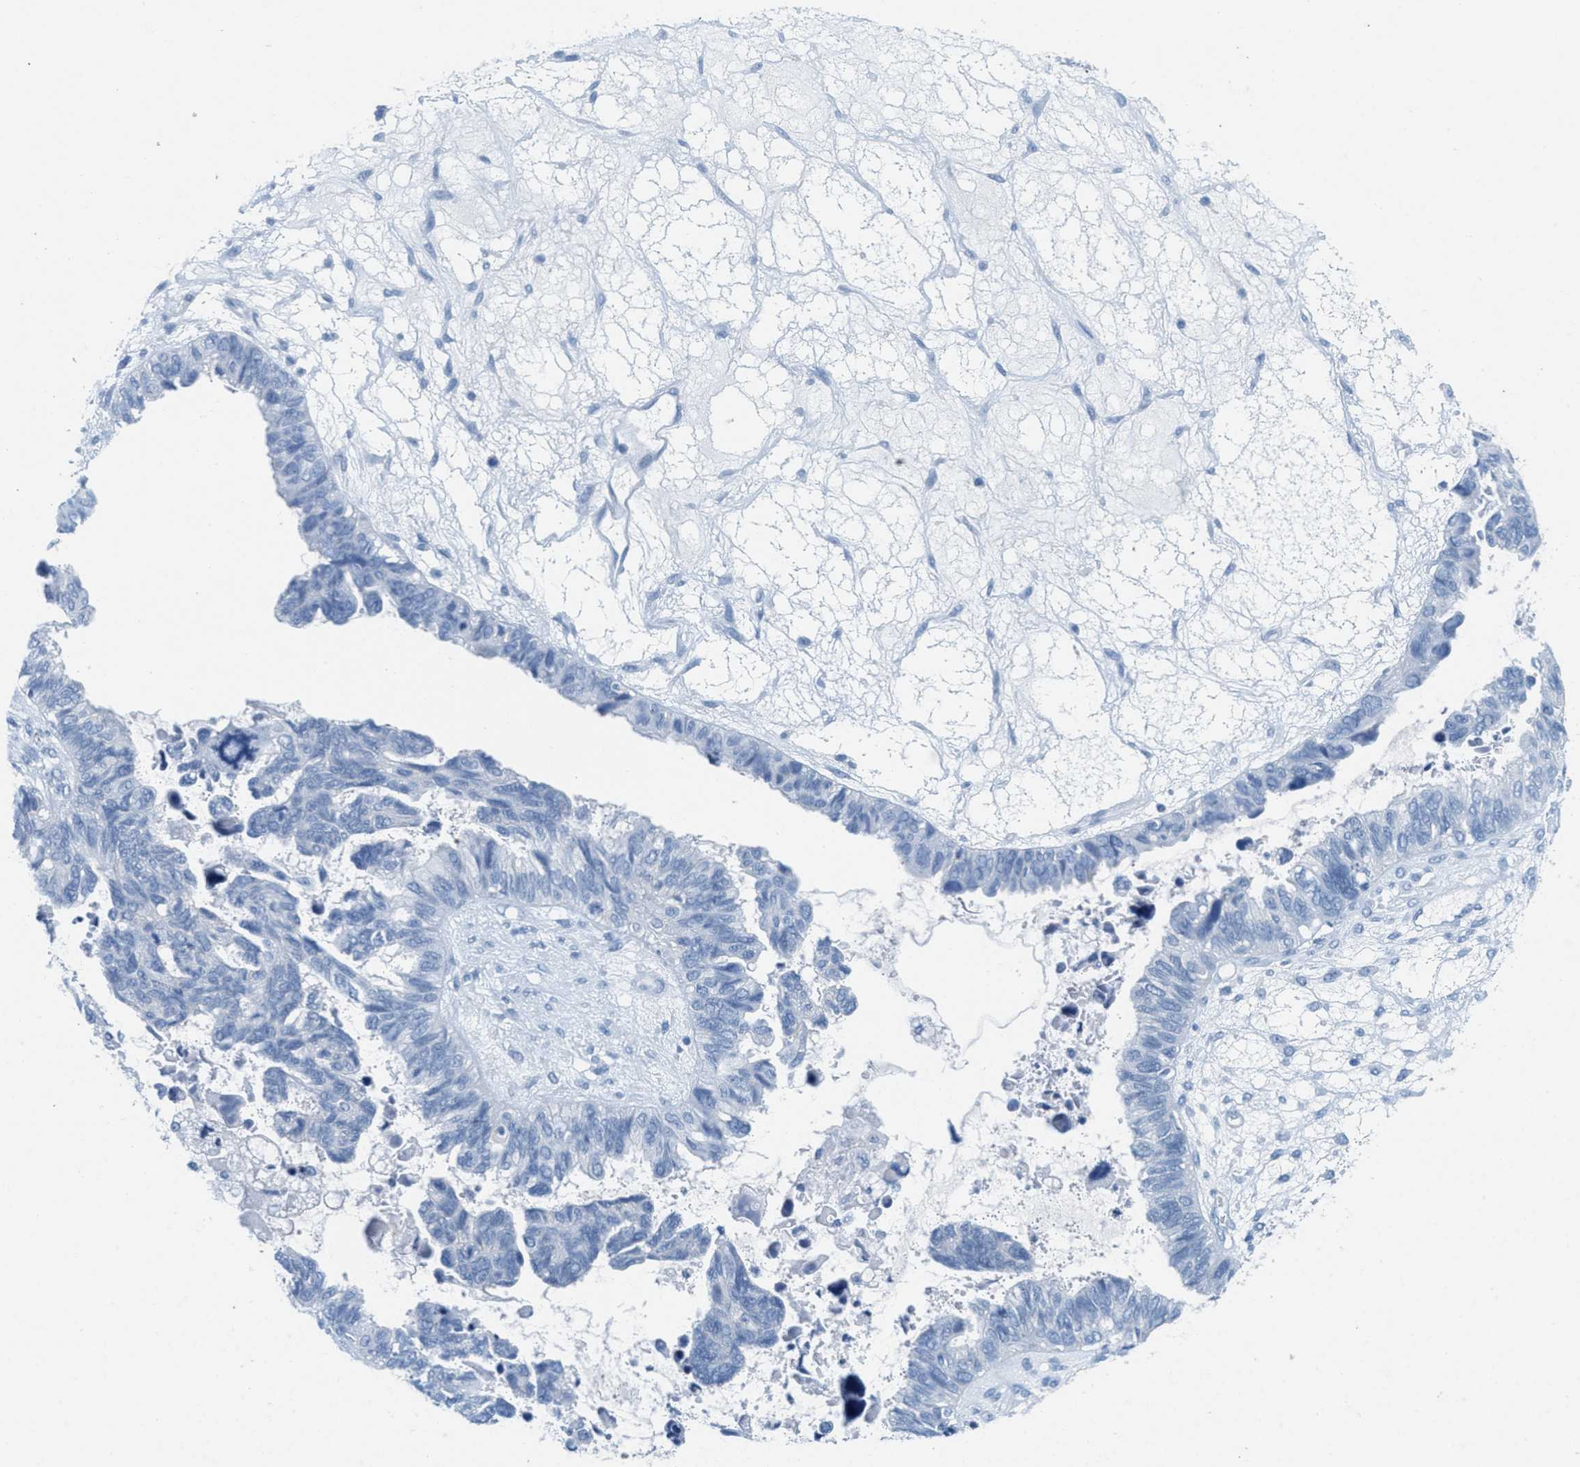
{"staining": {"intensity": "negative", "quantity": "none", "location": "none"}, "tissue": "ovarian cancer", "cell_type": "Tumor cells", "image_type": "cancer", "snomed": [{"axis": "morphology", "description": "Cystadenocarcinoma, serous, NOS"}, {"axis": "topography", "description": "Ovary"}], "caption": "This is an immunohistochemistry micrograph of ovarian cancer. There is no staining in tumor cells.", "gene": "GPM6A", "patient": {"sex": "female", "age": 79}}